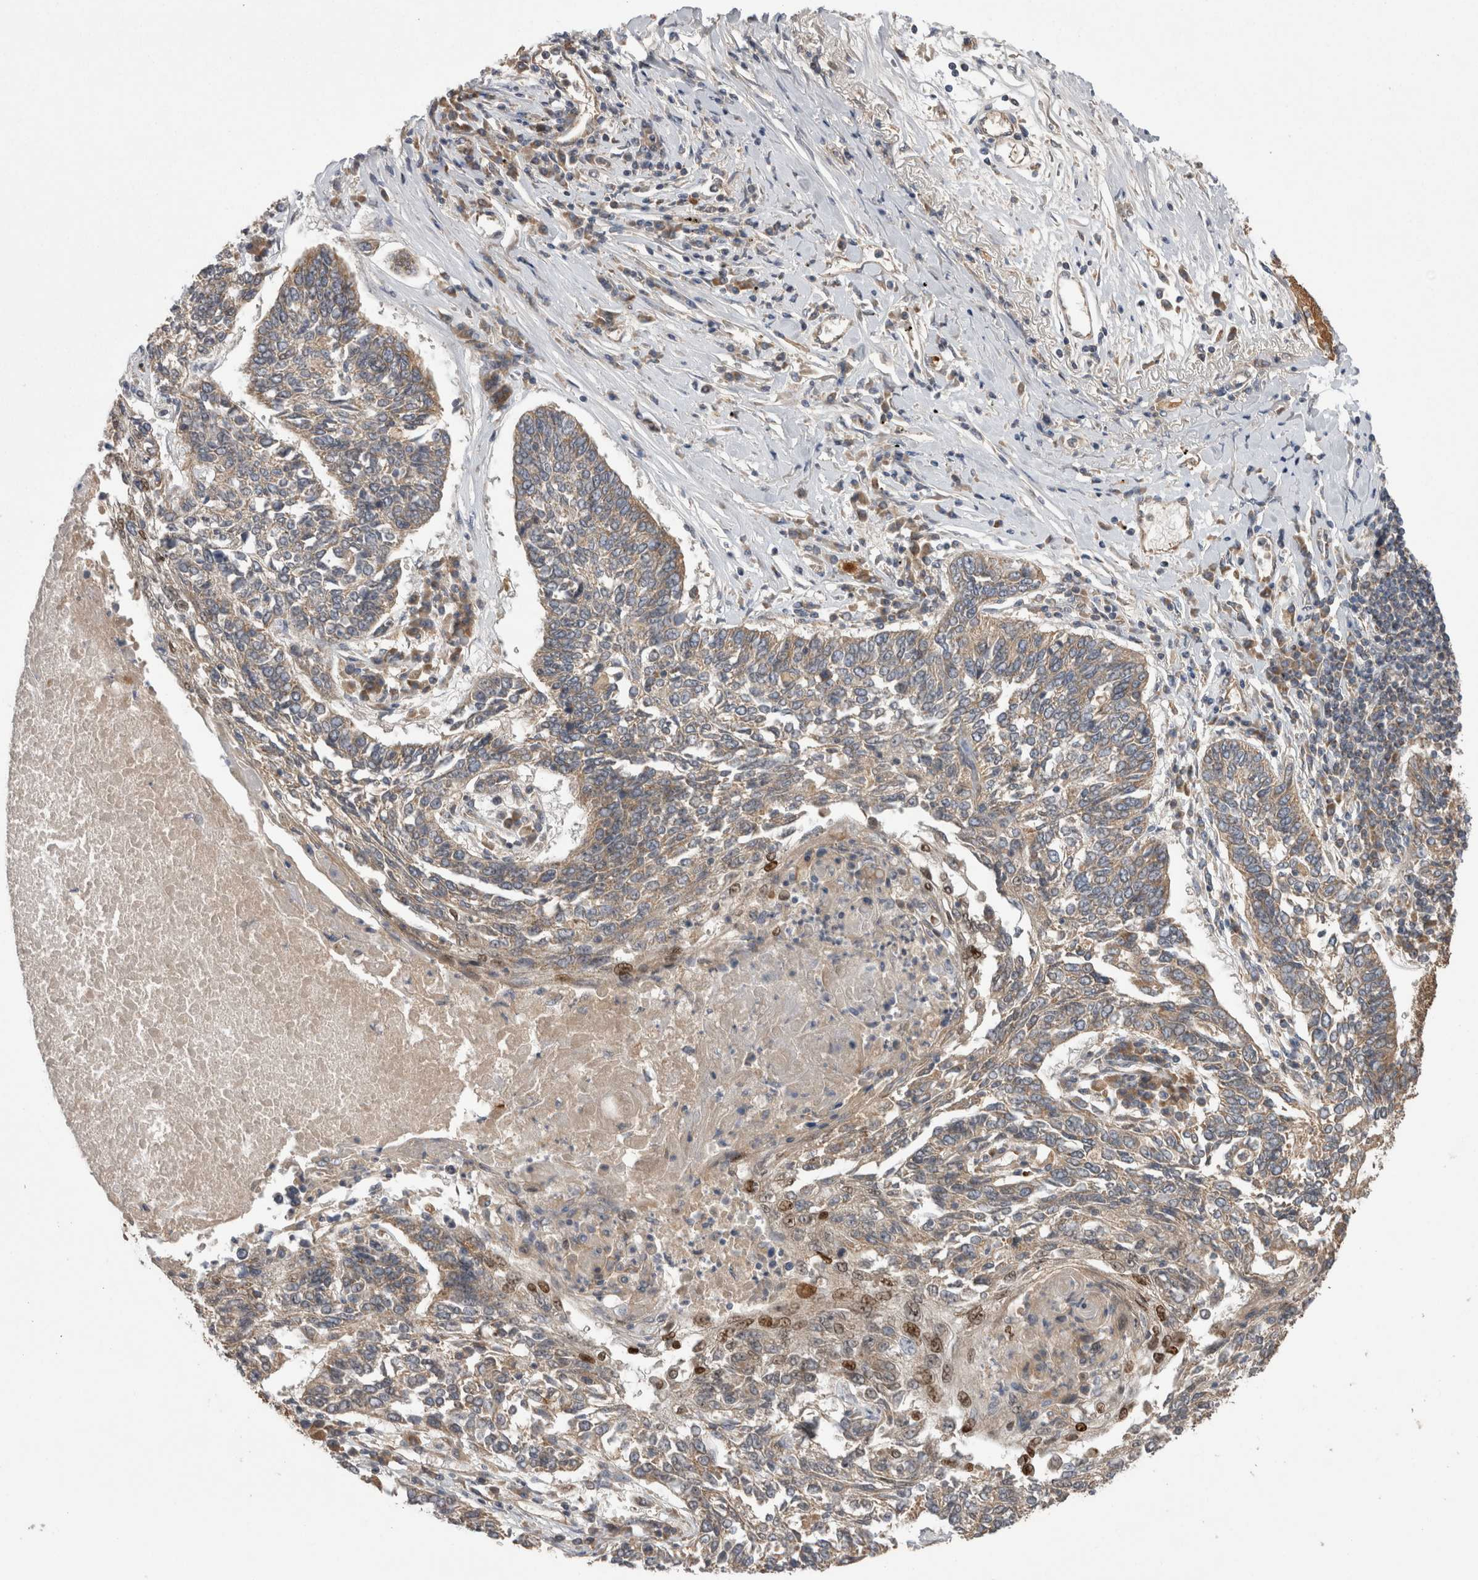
{"staining": {"intensity": "weak", "quantity": "<25%", "location": "cytoplasmic/membranous"}, "tissue": "lung cancer", "cell_type": "Tumor cells", "image_type": "cancer", "snomed": [{"axis": "morphology", "description": "Normal tissue, NOS"}, {"axis": "morphology", "description": "Squamous cell carcinoma, NOS"}, {"axis": "topography", "description": "Cartilage tissue"}, {"axis": "topography", "description": "Bronchus"}, {"axis": "topography", "description": "Lung"}], "caption": "An immunohistochemistry (IHC) photomicrograph of squamous cell carcinoma (lung) is shown. There is no staining in tumor cells of squamous cell carcinoma (lung). (DAB immunohistochemistry with hematoxylin counter stain).", "gene": "DARS2", "patient": {"sex": "female", "age": 49}}